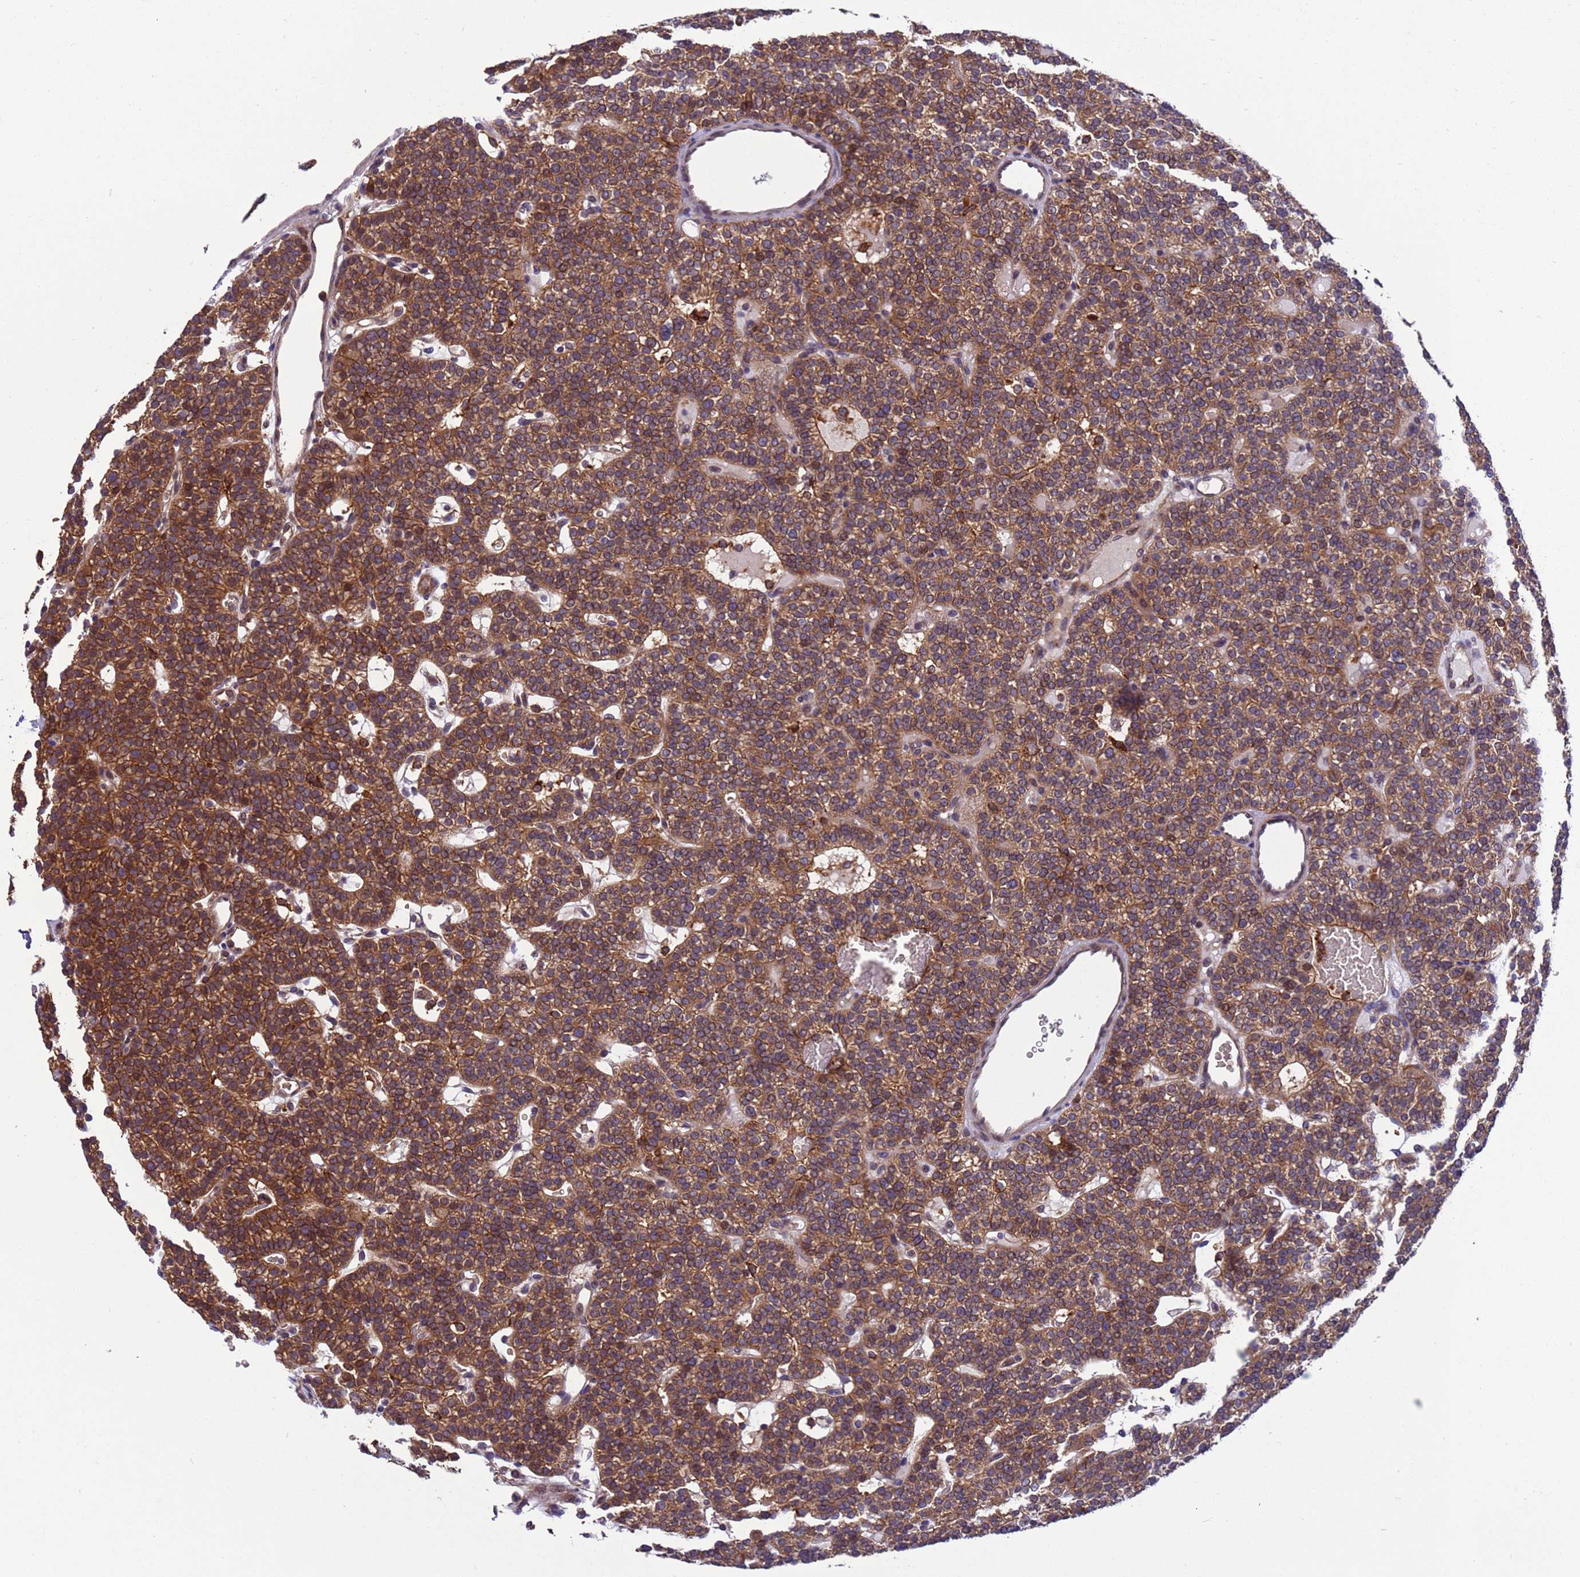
{"staining": {"intensity": "strong", "quantity": ">75%", "location": "cytoplasmic/membranous"}, "tissue": "parathyroid gland", "cell_type": "Glandular cells", "image_type": "normal", "snomed": [{"axis": "morphology", "description": "Normal tissue, NOS"}, {"axis": "topography", "description": "Parathyroid gland"}], "caption": "Strong cytoplasmic/membranous positivity is appreciated in about >75% of glandular cells in unremarkable parathyroid gland.", "gene": "ARHGAP12", "patient": {"sex": "male", "age": 83}}